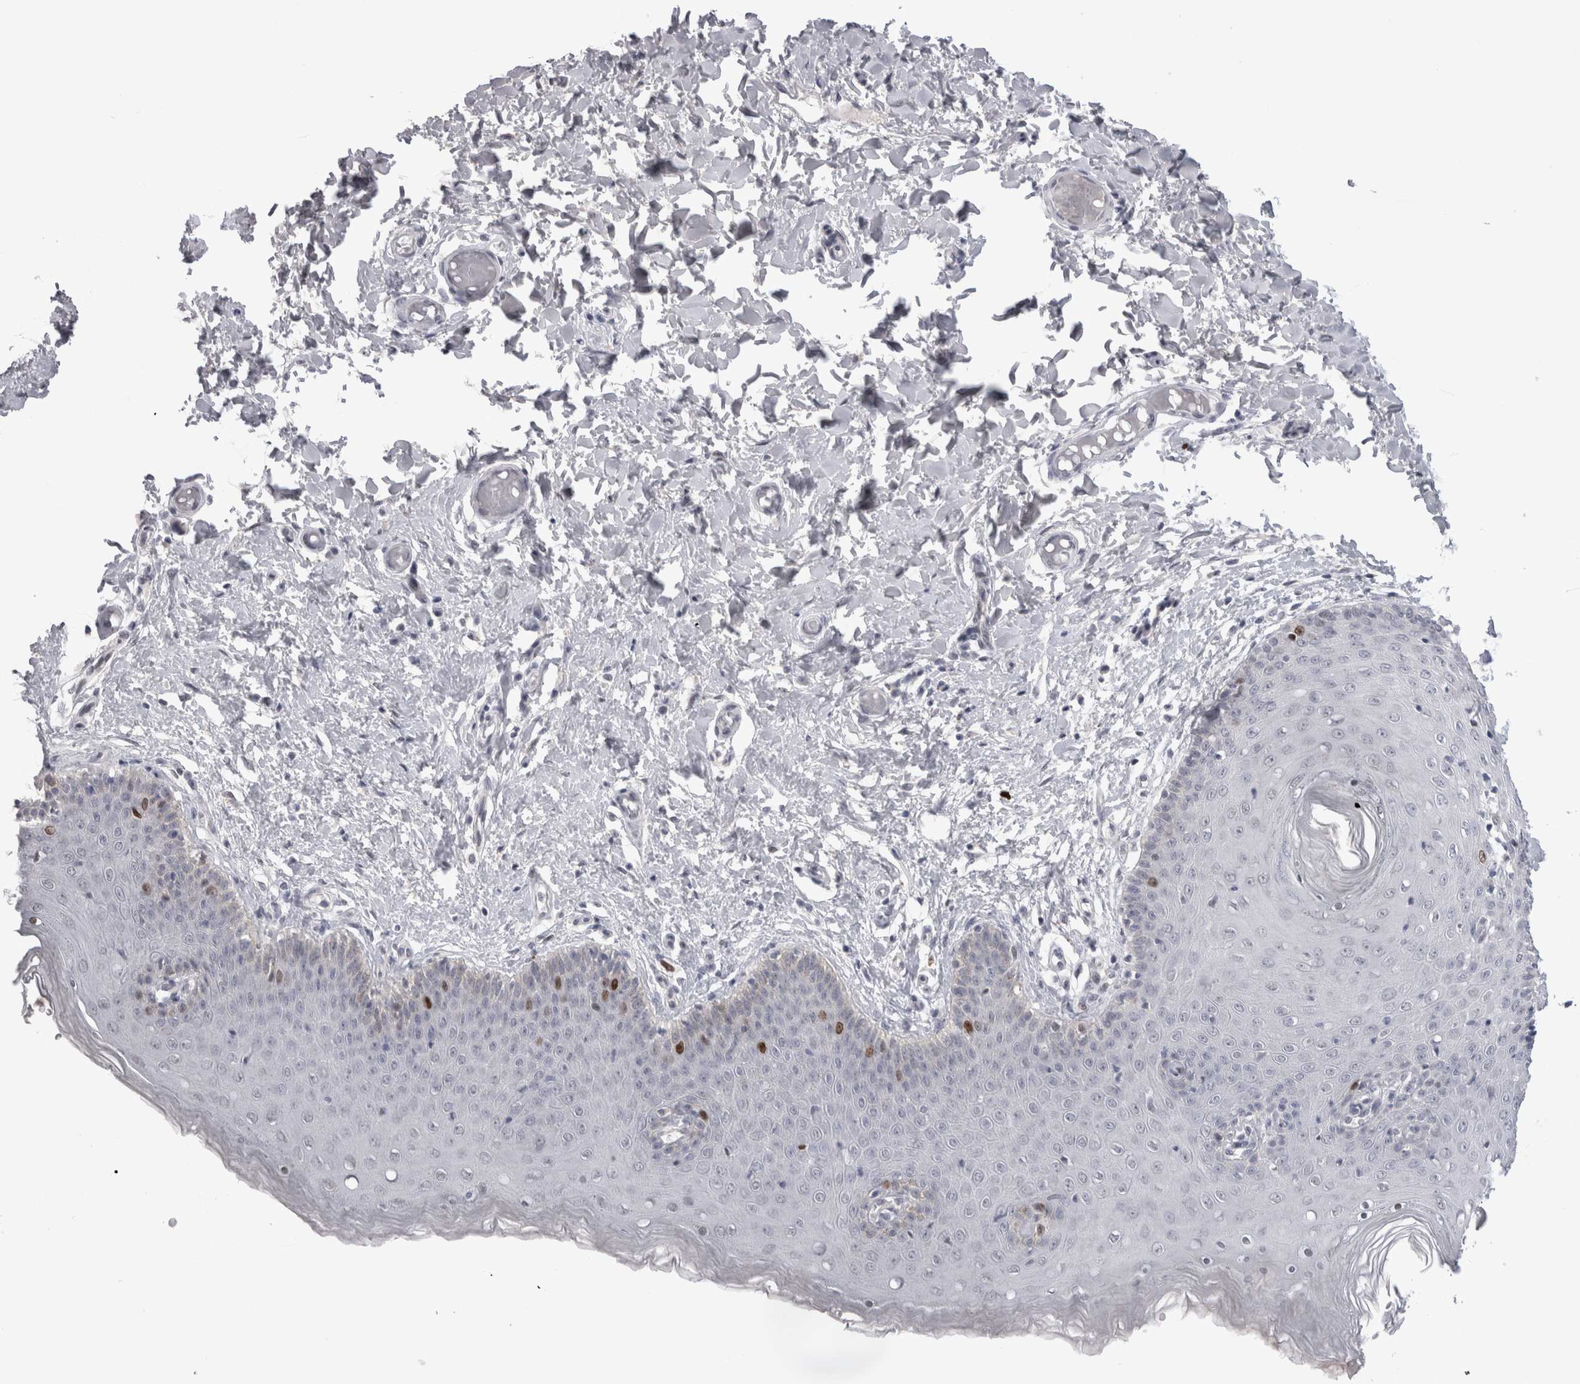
{"staining": {"intensity": "strong", "quantity": "<25%", "location": "nuclear"}, "tissue": "skin", "cell_type": "Epidermal cells", "image_type": "normal", "snomed": [{"axis": "morphology", "description": "Normal tissue, NOS"}, {"axis": "topography", "description": "Vulva"}], "caption": "Unremarkable skin reveals strong nuclear expression in approximately <25% of epidermal cells (DAB (3,3'-diaminobenzidine) IHC with brightfield microscopy, high magnification)..", "gene": "KIF18B", "patient": {"sex": "female", "age": 66}}